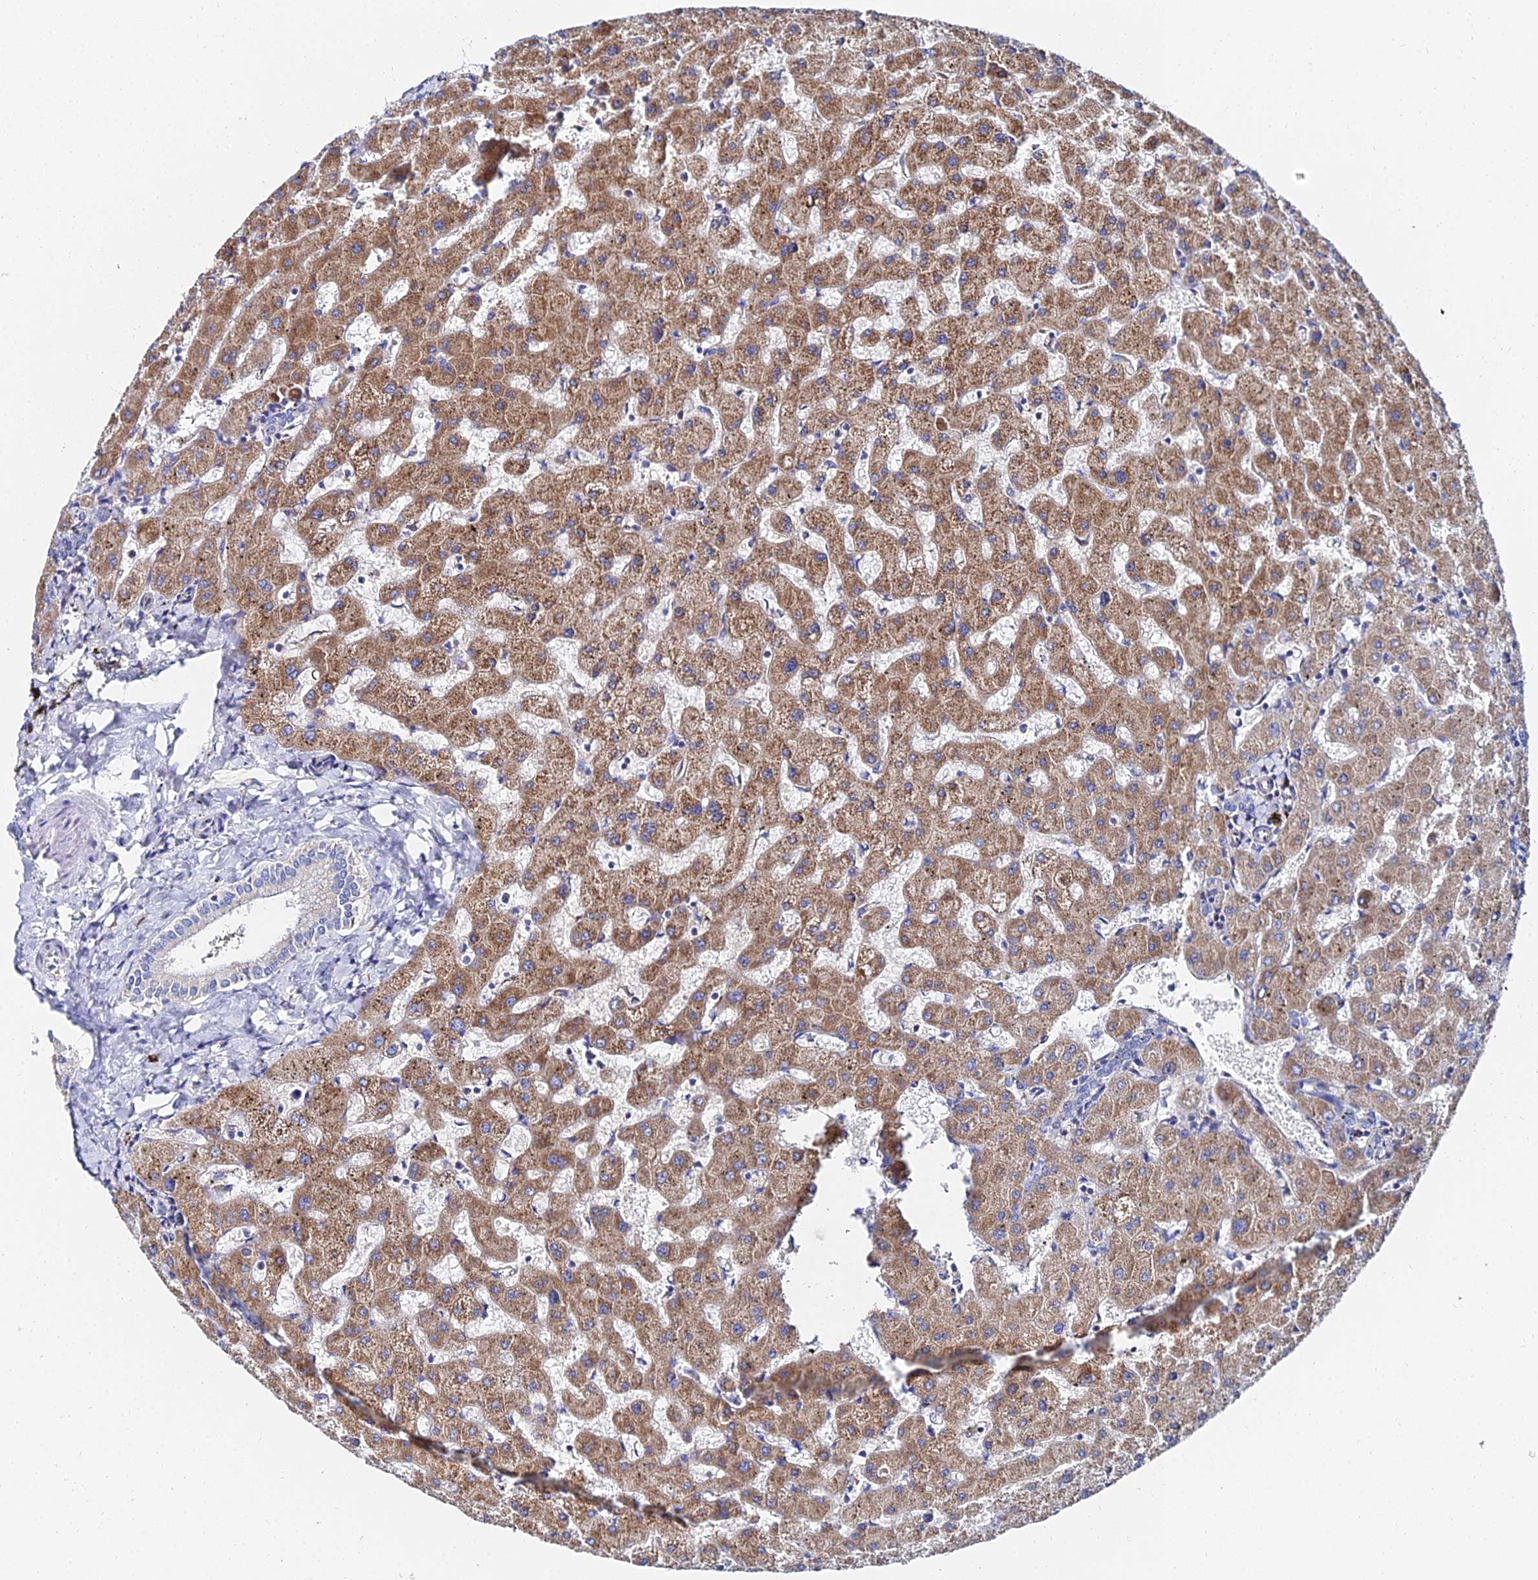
{"staining": {"intensity": "negative", "quantity": "none", "location": "none"}, "tissue": "liver", "cell_type": "Cholangiocytes", "image_type": "normal", "snomed": [{"axis": "morphology", "description": "Normal tissue, NOS"}, {"axis": "topography", "description": "Liver"}], "caption": "Cholangiocytes show no significant protein expression in benign liver. (Immunohistochemistry (ihc), brightfield microscopy, high magnification).", "gene": "PTTG1", "patient": {"sex": "female", "age": 63}}